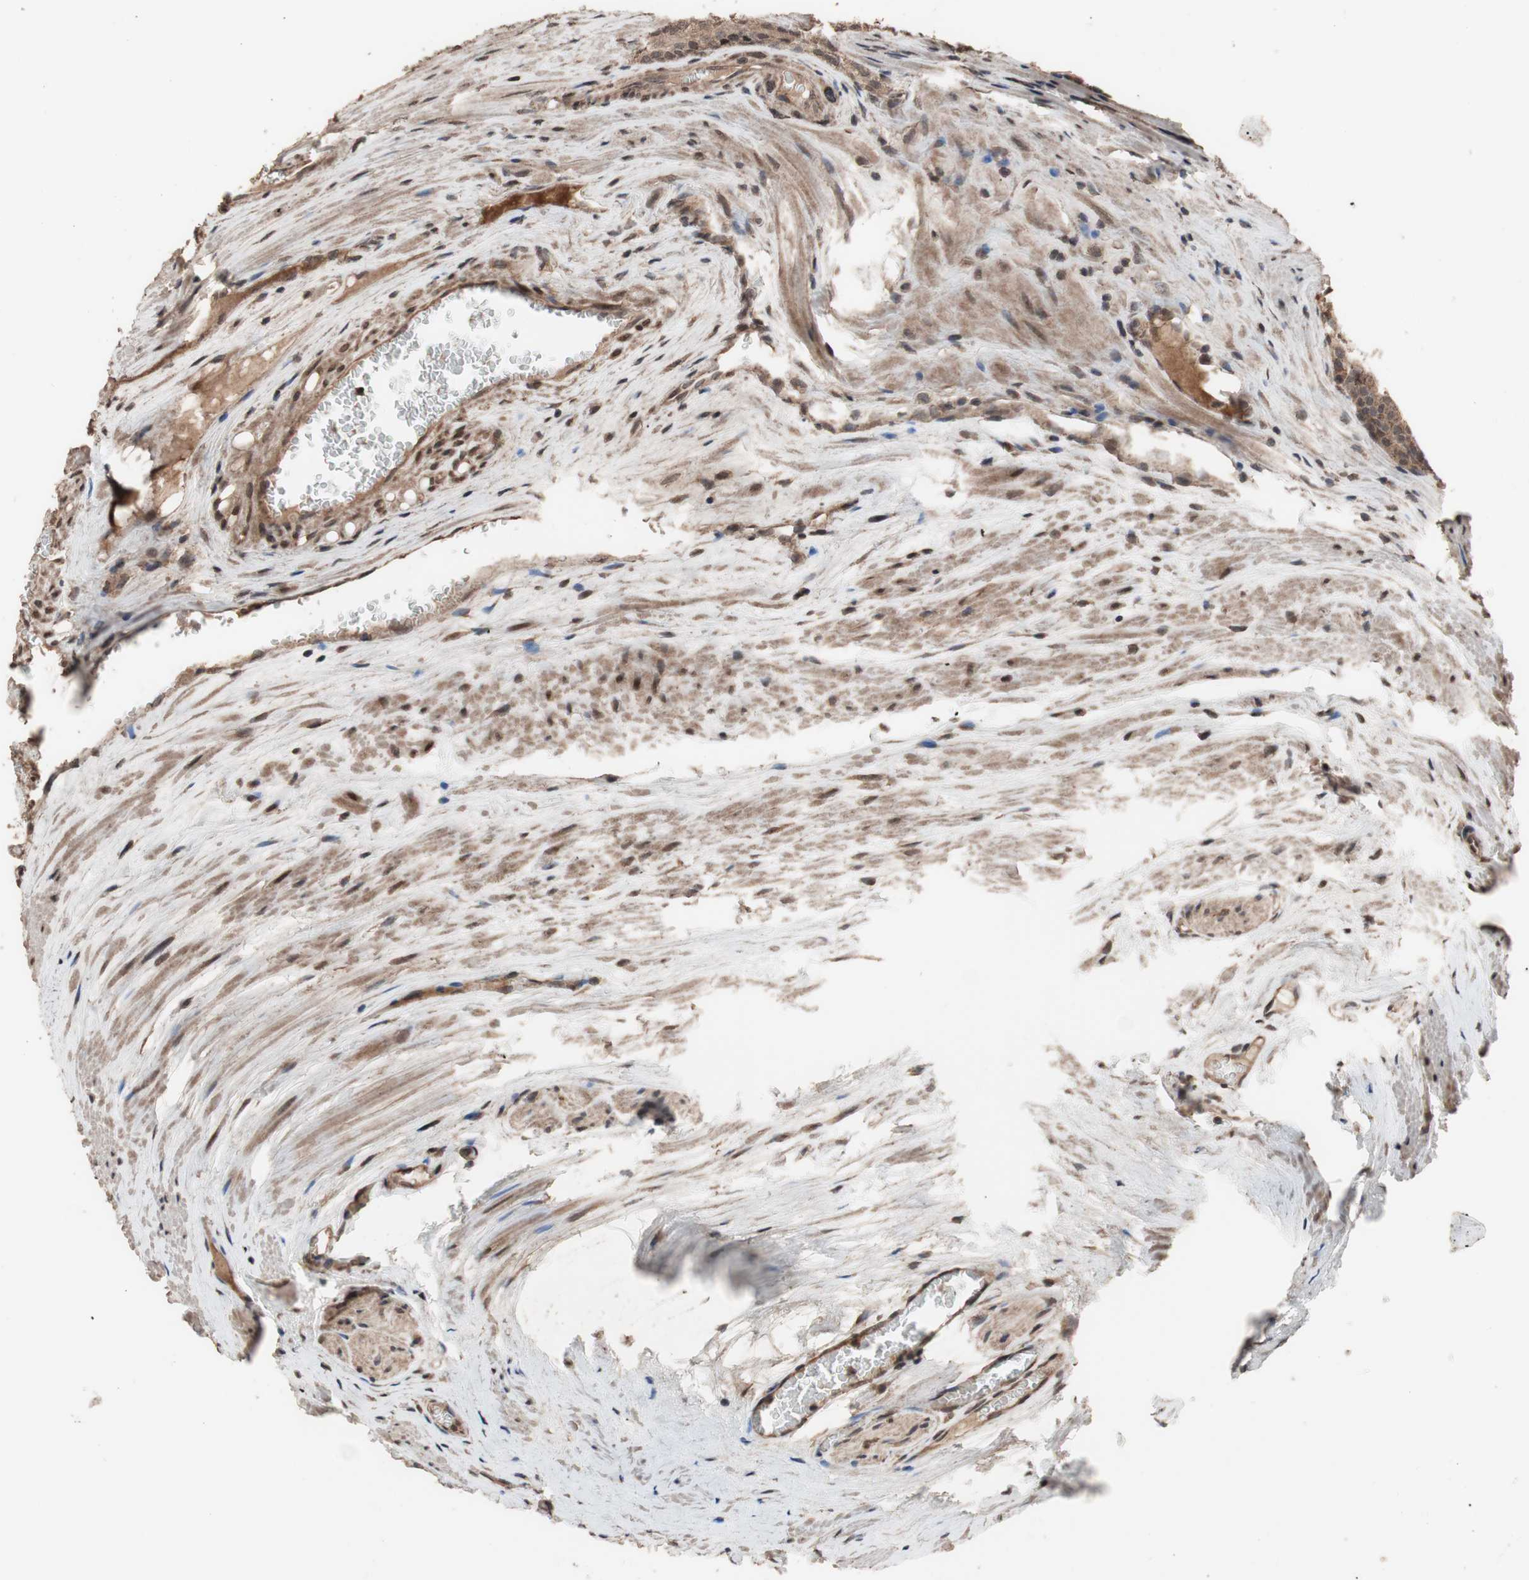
{"staining": {"intensity": "moderate", "quantity": ">75%", "location": "cytoplasmic/membranous,nuclear"}, "tissue": "prostate cancer", "cell_type": "Tumor cells", "image_type": "cancer", "snomed": [{"axis": "morphology", "description": "Adenocarcinoma, Low grade"}, {"axis": "topography", "description": "Prostate"}], "caption": "About >75% of tumor cells in human prostate cancer show moderate cytoplasmic/membranous and nuclear protein positivity as visualized by brown immunohistochemical staining.", "gene": "KANSL1", "patient": {"sex": "male", "age": 60}}